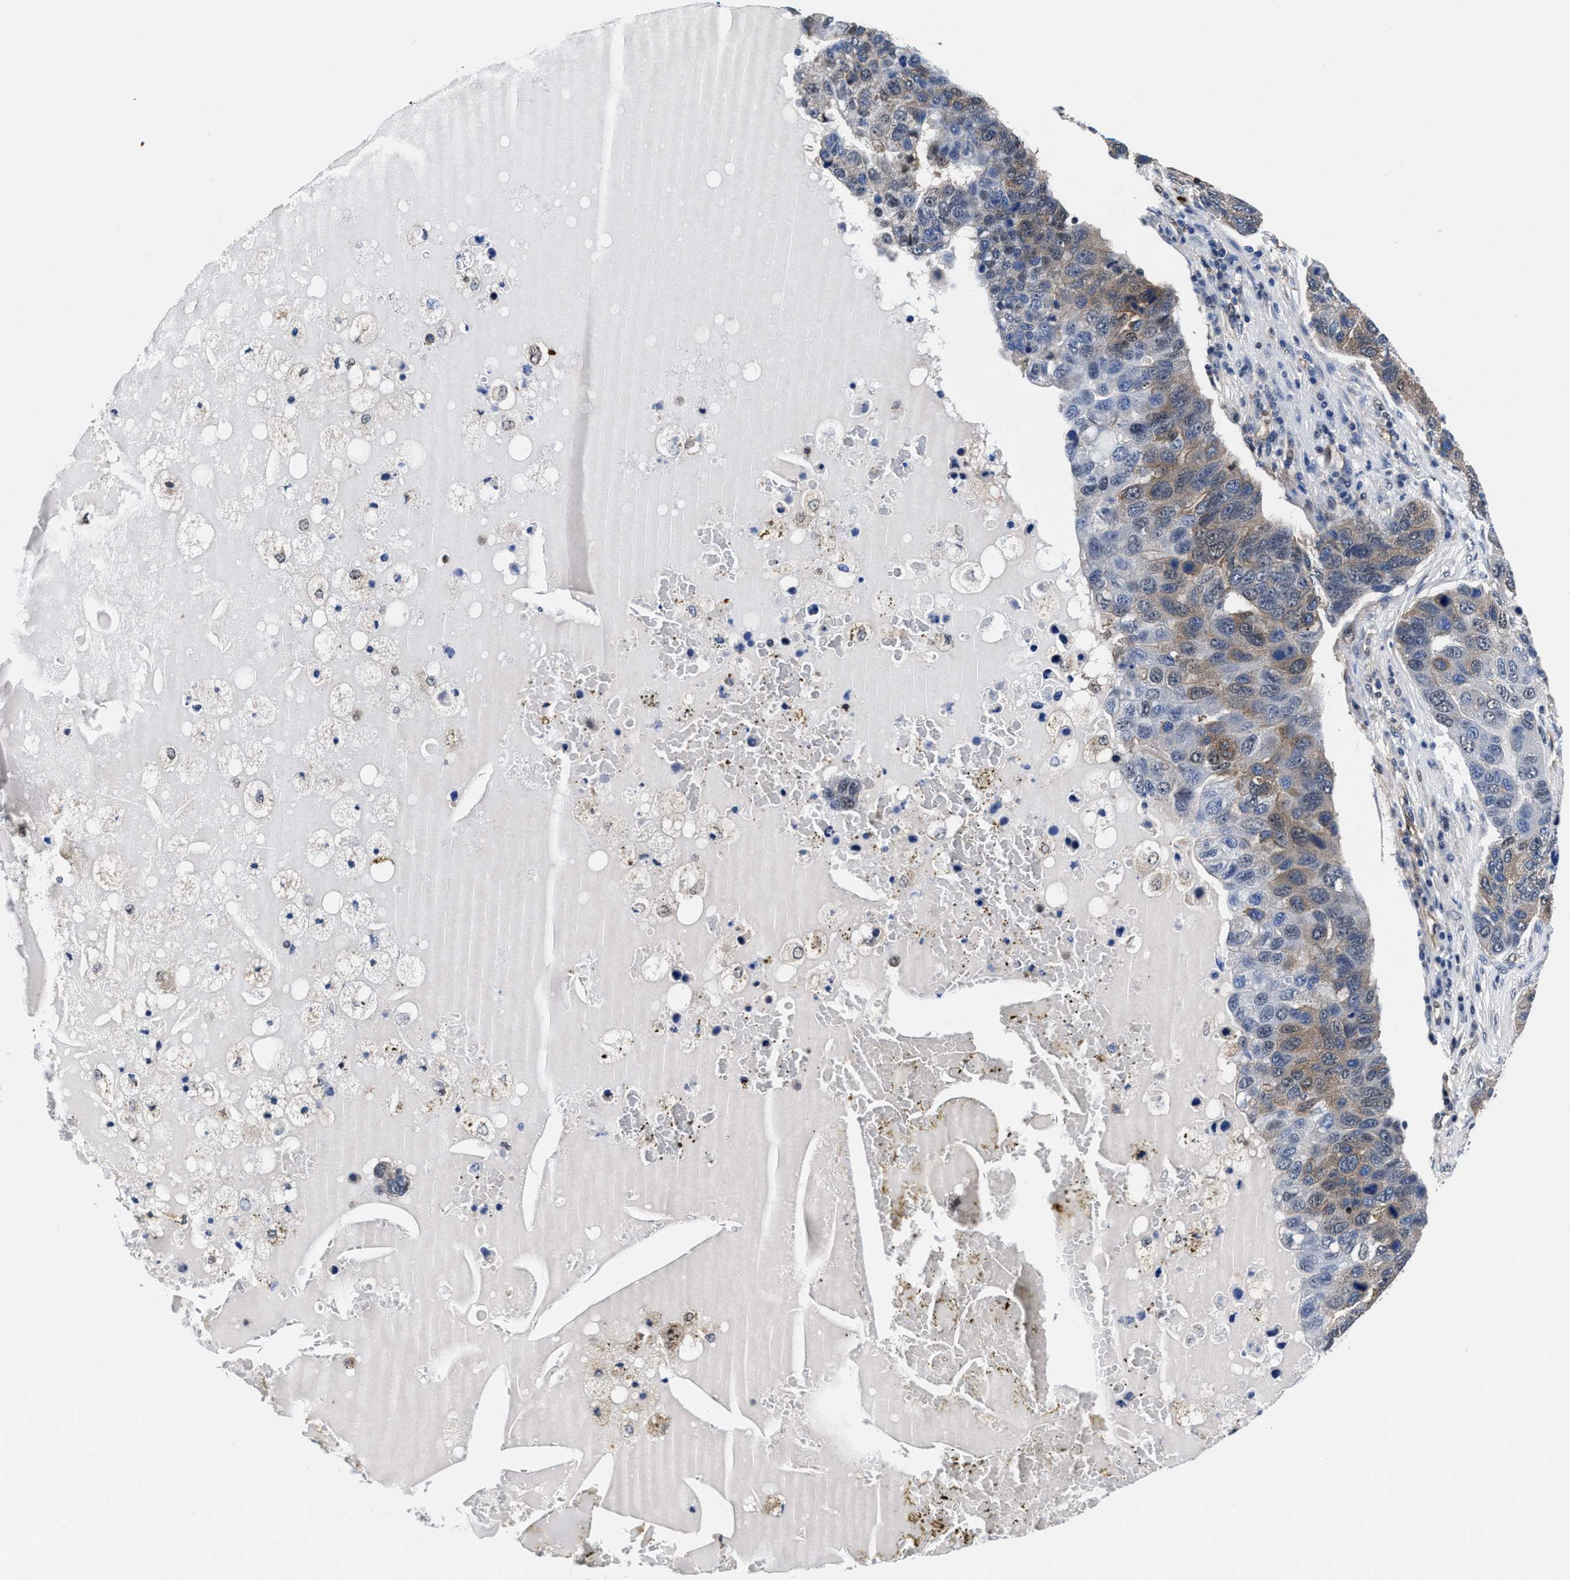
{"staining": {"intensity": "weak", "quantity": "<25%", "location": "cytoplasmic/membranous"}, "tissue": "pancreatic cancer", "cell_type": "Tumor cells", "image_type": "cancer", "snomed": [{"axis": "morphology", "description": "Adenocarcinoma, NOS"}, {"axis": "topography", "description": "Pancreas"}], "caption": "High power microscopy micrograph of an immunohistochemistry micrograph of pancreatic adenocarcinoma, revealing no significant expression in tumor cells. (DAB immunohistochemistry (IHC) visualized using brightfield microscopy, high magnification).", "gene": "ACLY", "patient": {"sex": "female", "age": 61}}